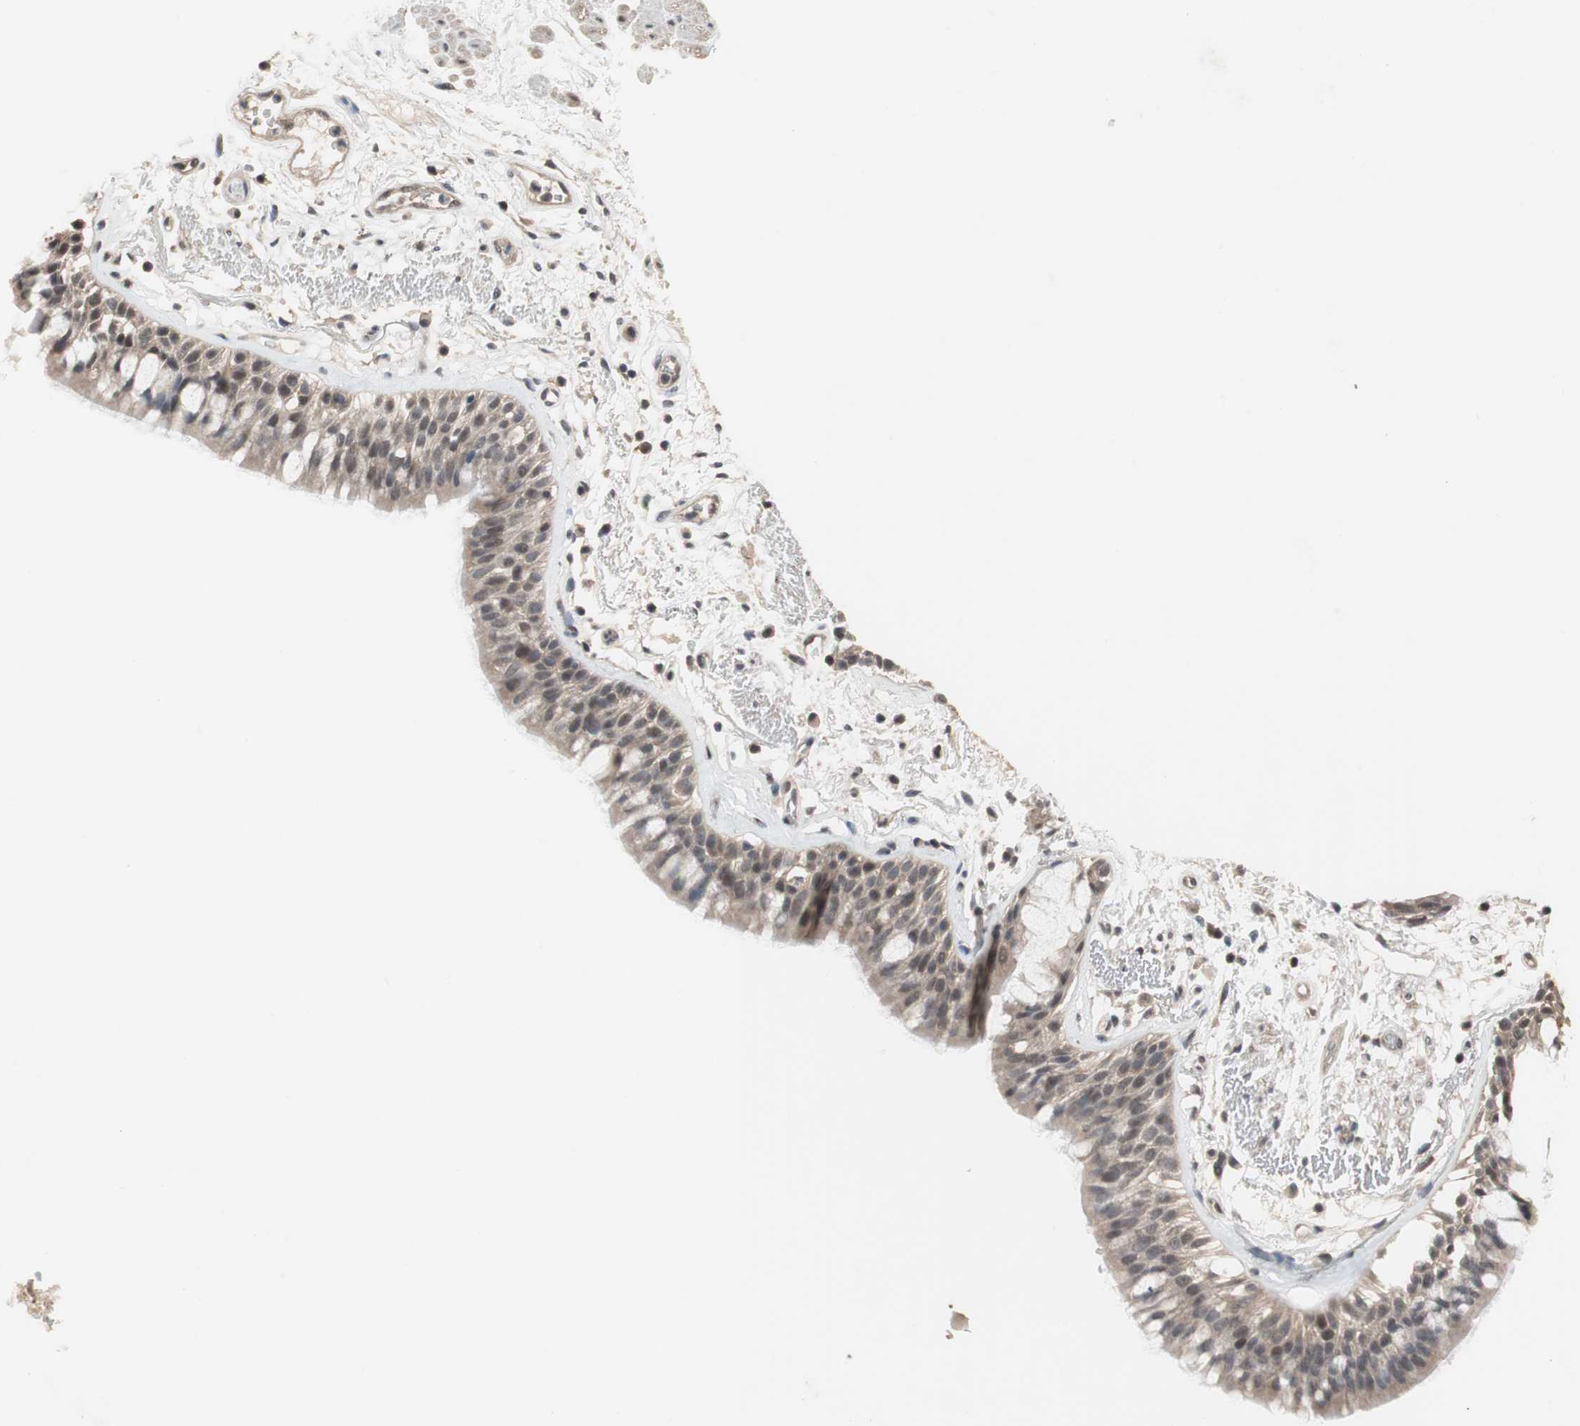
{"staining": {"intensity": "moderate", "quantity": ">75%", "location": "cytoplasmic/membranous"}, "tissue": "bronchus", "cell_type": "Respiratory epithelial cells", "image_type": "normal", "snomed": [{"axis": "morphology", "description": "Normal tissue, NOS"}, {"axis": "topography", "description": "Bronchus"}], "caption": "A high-resolution image shows immunohistochemistry staining of unremarkable bronchus, which demonstrates moderate cytoplasmic/membranous expression in approximately >75% of respiratory epithelial cells. (DAB = brown stain, brightfield microscopy at high magnification).", "gene": "GART", "patient": {"sex": "male", "age": 66}}